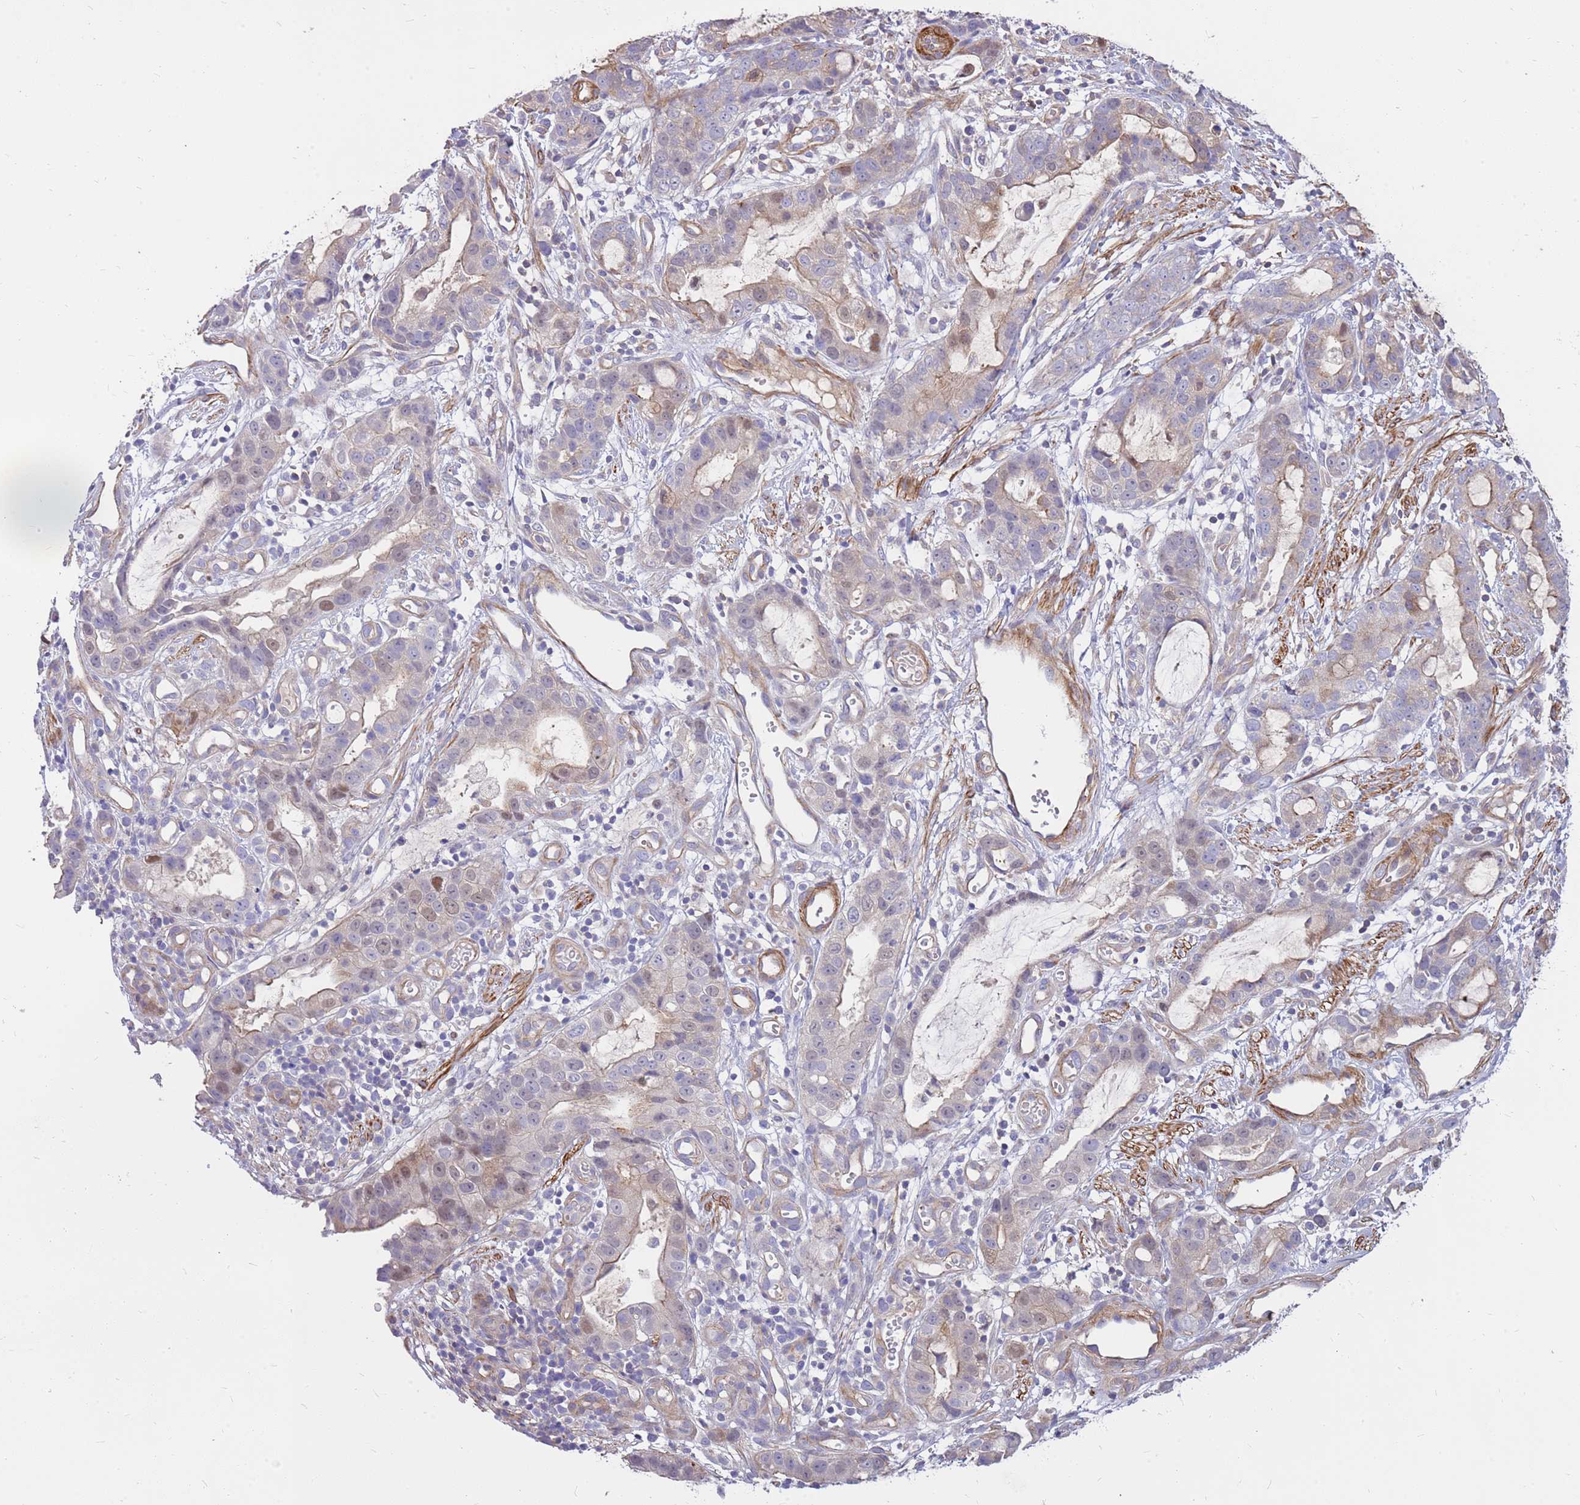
{"staining": {"intensity": "weak", "quantity": "<25%", "location": "cytoplasmic/membranous,nuclear"}, "tissue": "stomach cancer", "cell_type": "Tumor cells", "image_type": "cancer", "snomed": [{"axis": "morphology", "description": "Adenocarcinoma, NOS"}, {"axis": "topography", "description": "Stomach"}], "caption": "An image of adenocarcinoma (stomach) stained for a protein reveals no brown staining in tumor cells.", "gene": "MVD", "patient": {"sex": "male", "age": 55}}